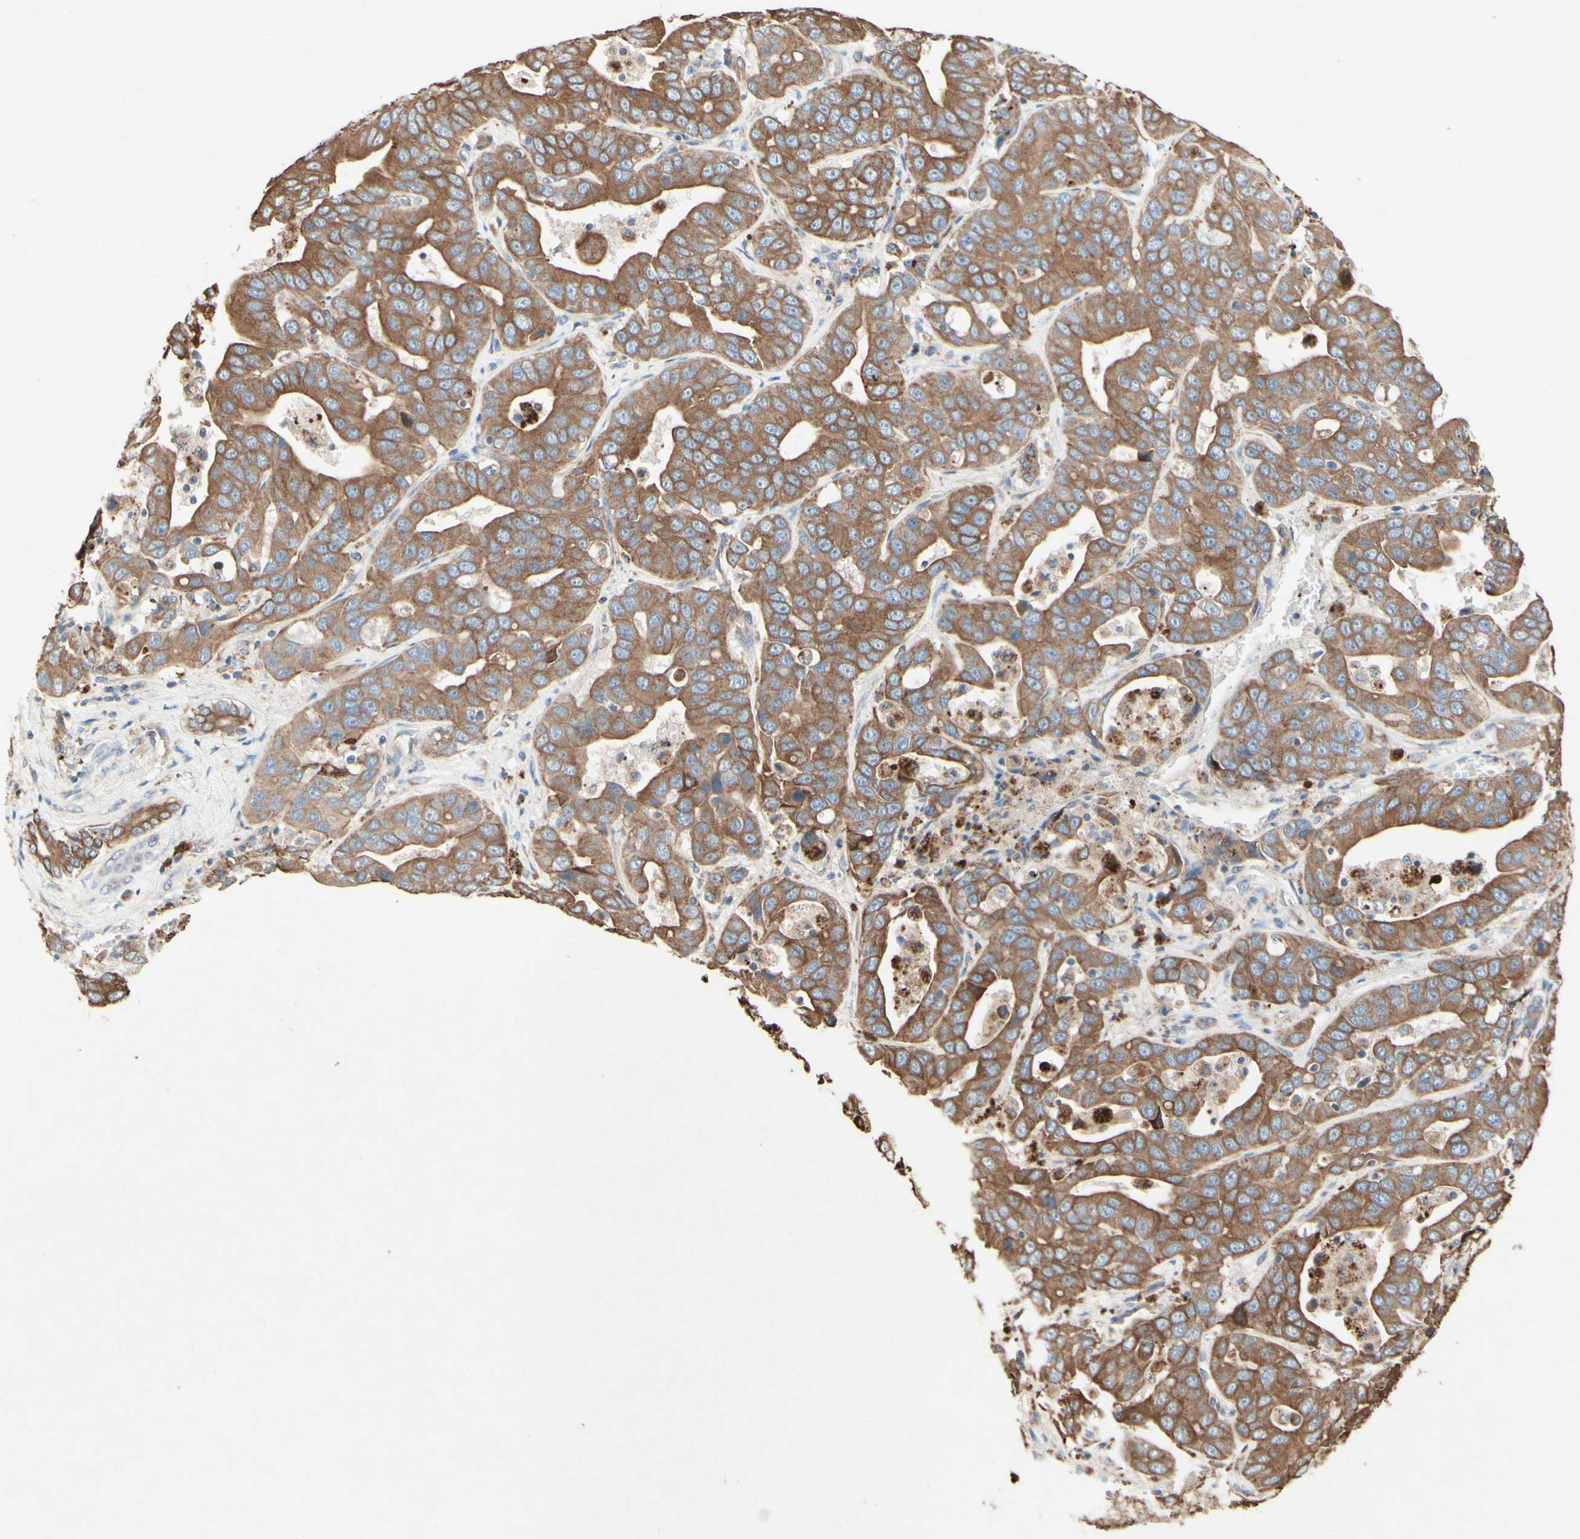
{"staining": {"intensity": "moderate", "quantity": ">75%", "location": "cytoplasmic/membranous"}, "tissue": "liver cancer", "cell_type": "Tumor cells", "image_type": "cancer", "snomed": [{"axis": "morphology", "description": "Cholangiocarcinoma"}, {"axis": "topography", "description": "Liver"}], "caption": "Immunohistochemistry (IHC) photomicrograph of neoplastic tissue: human liver cancer (cholangiocarcinoma) stained using IHC shows medium levels of moderate protein expression localized specifically in the cytoplasmic/membranous of tumor cells, appearing as a cytoplasmic/membranous brown color.", "gene": "MTM1", "patient": {"sex": "female", "age": 52}}